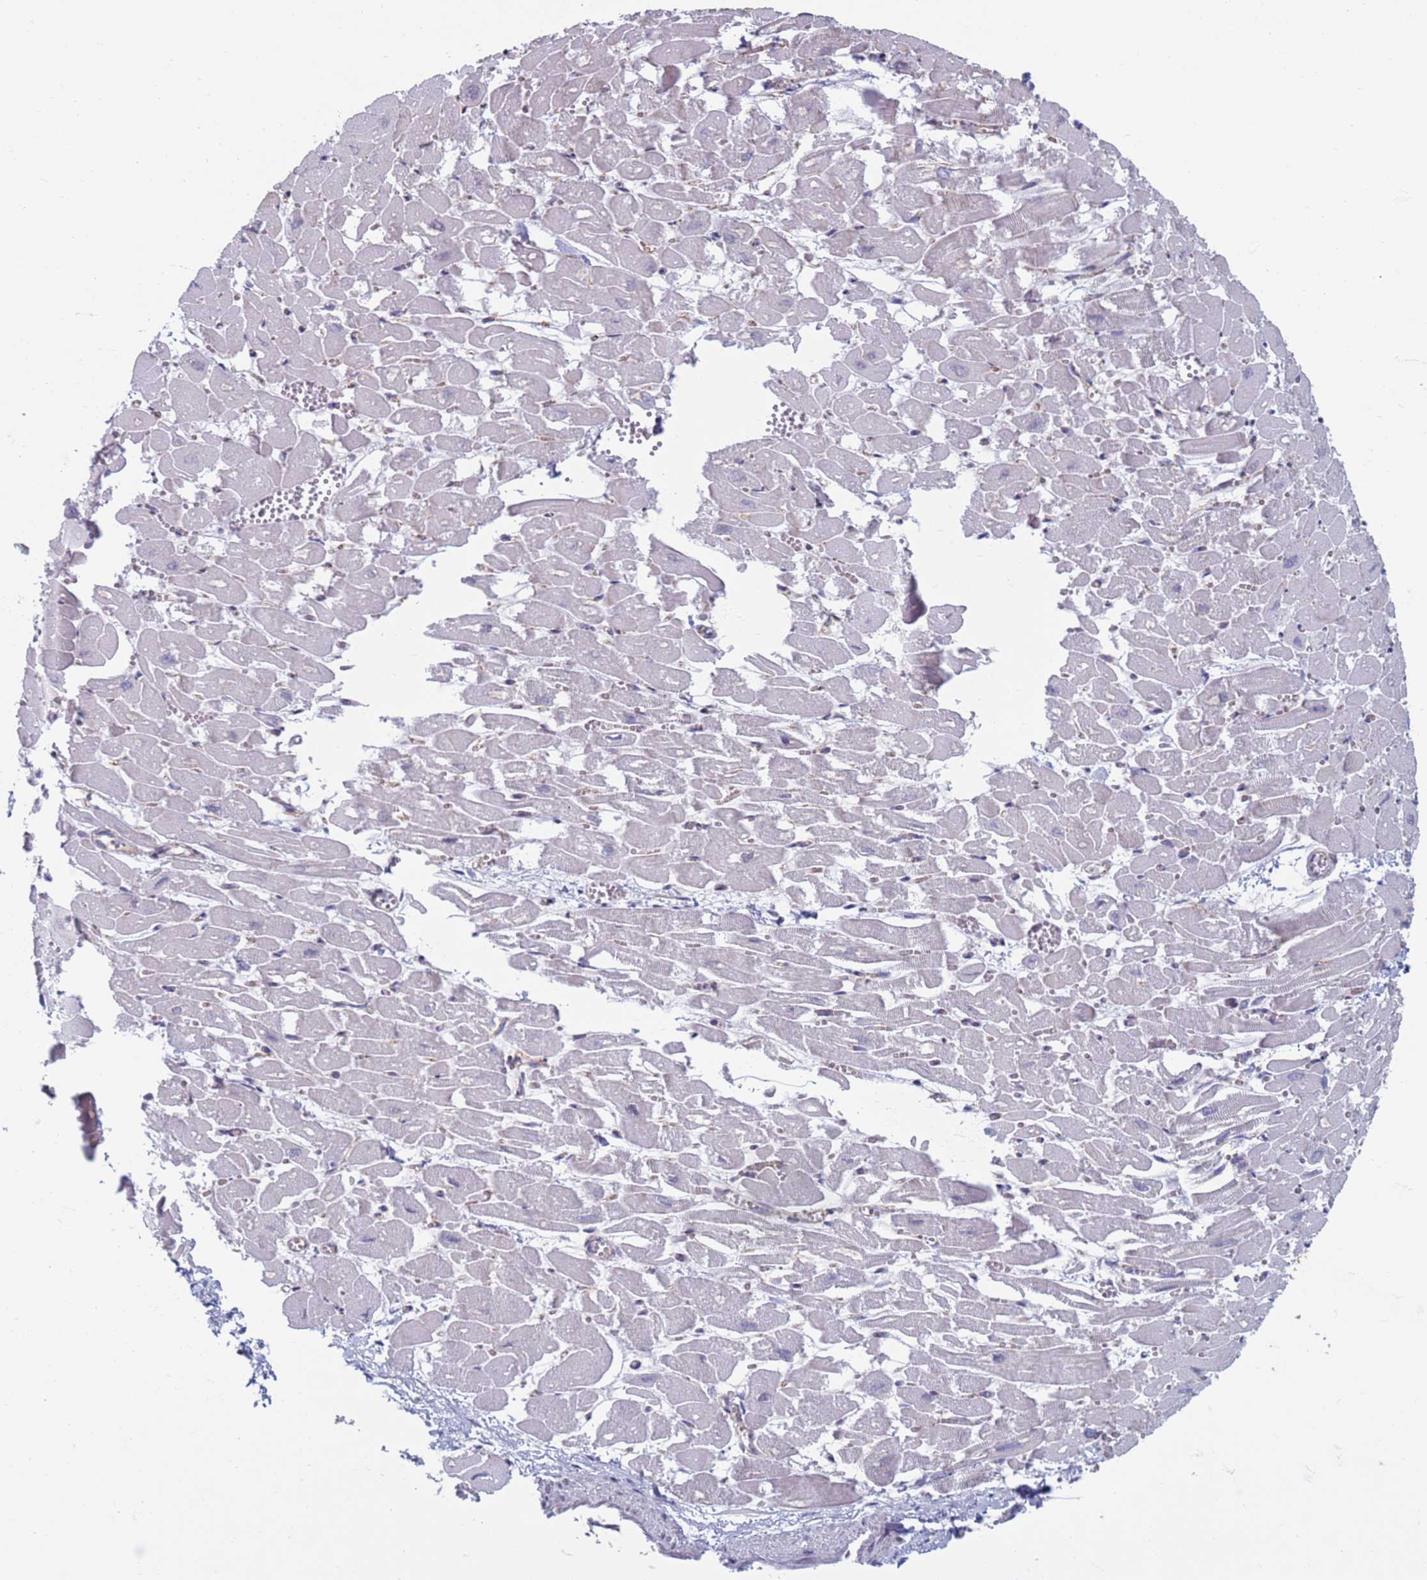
{"staining": {"intensity": "weak", "quantity": "<25%", "location": "cytoplasmic/membranous"}, "tissue": "heart muscle", "cell_type": "Cardiomyocytes", "image_type": "normal", "snomed": [{"axis": "morphology", "description": "Normal tissue, NOS"}, {"axis": "topography", "description": "Heart"}], "caption": "Histopathology image shows no significant protein expression in cardiomyocytes of normal heart muscle. (IHC, brightfield microscopy, high magnification).", "gene": "SAE1", "patient": {"sex": "male", "age": 54}}